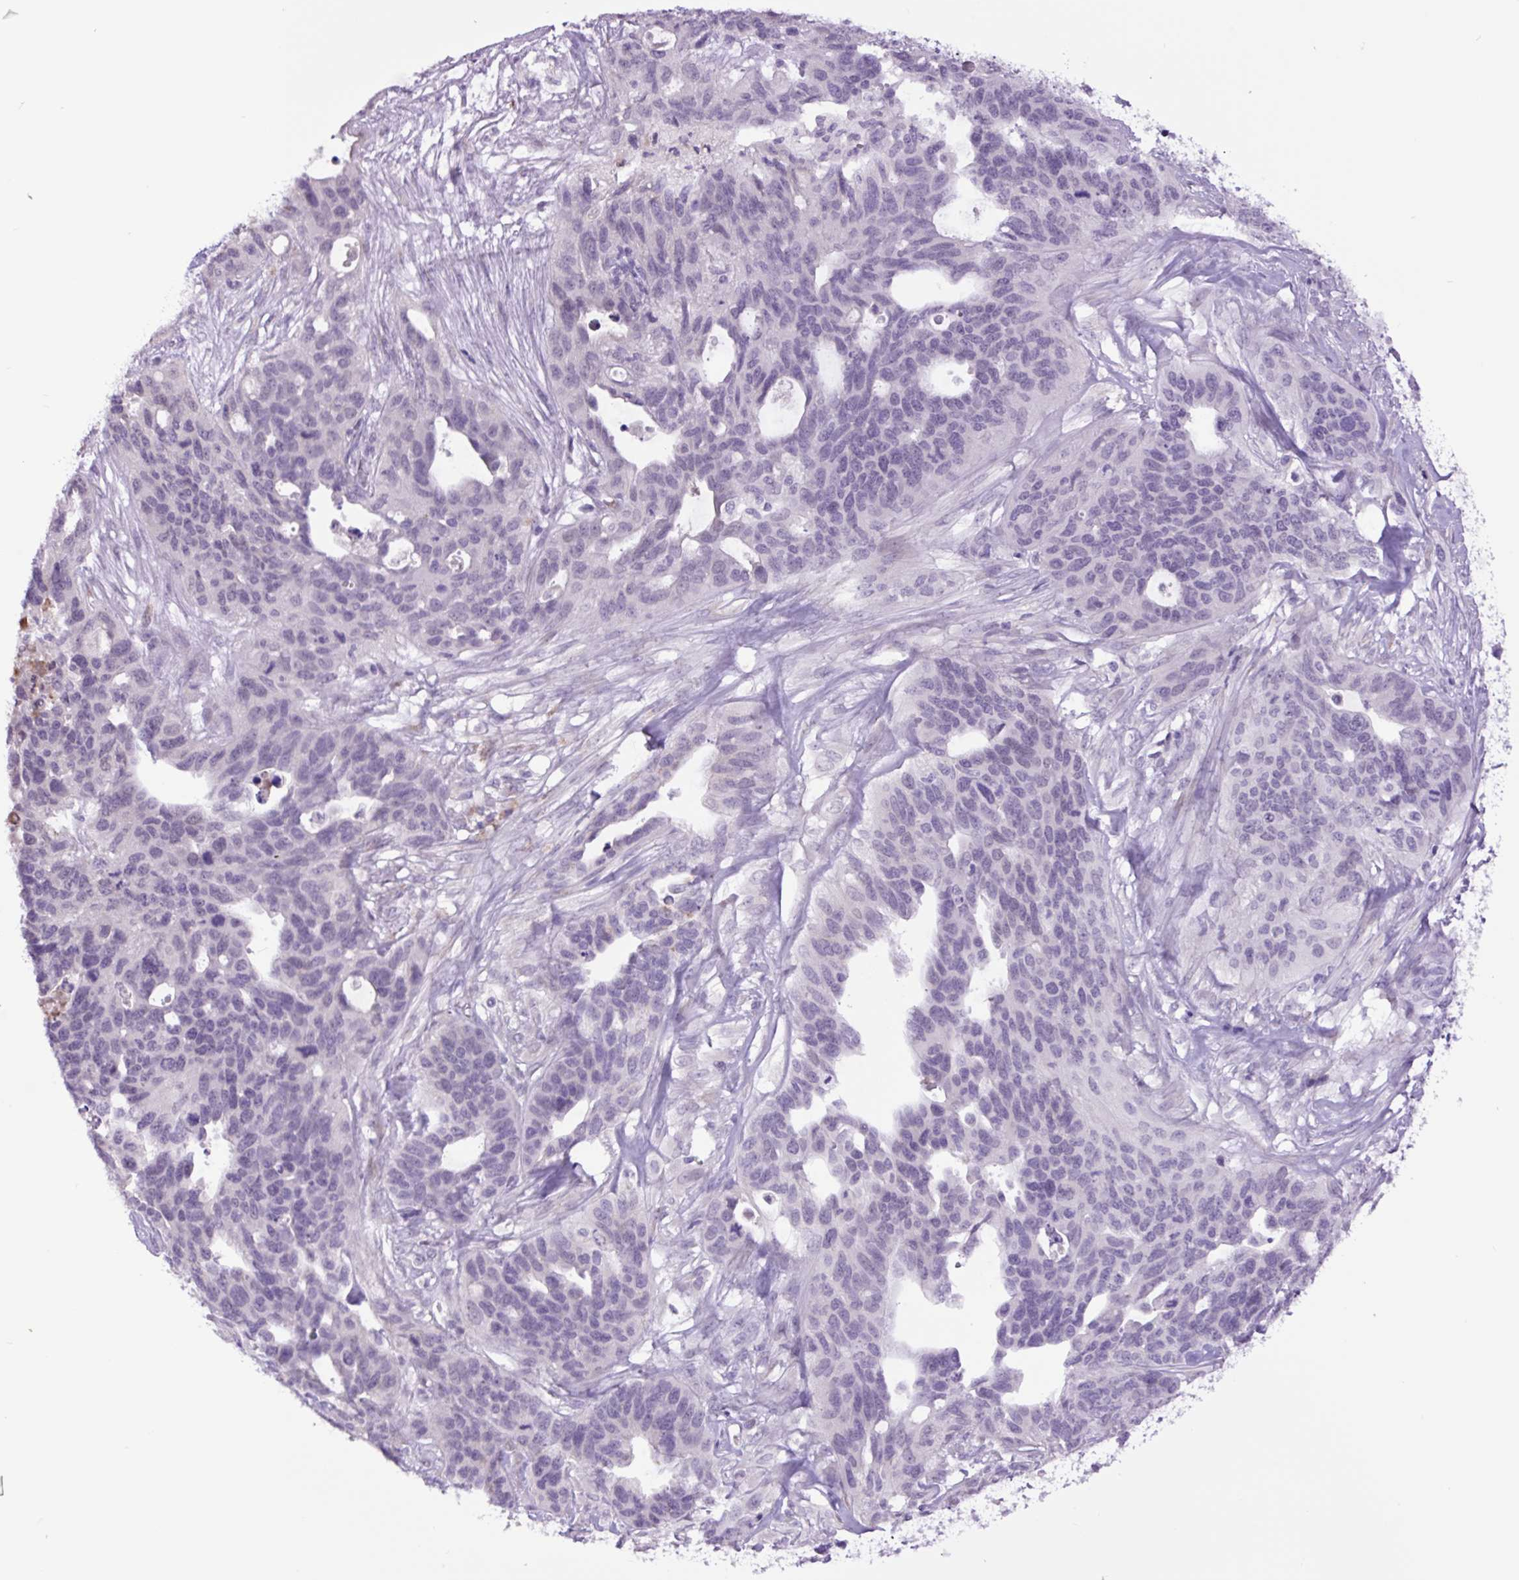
{"staining": {"intensity": "negative", "quantity": "none", "location": "none"}, "tissue": "ovarian cancer", "cell_type": "Tumor cells", "image_type": "cancer", "snomed": [{"axis": "morphology", "description": "Cystadenocarcinoma, serous, NOS"}, {"axis": "topography", "description": "Ovary"}], "caption": "IHC photomicrograph of neoplastic tissue: human serous cystadenocarcinoma (ovarian) stained with DAB displays no significant protein expression in tumor cells. (Stains: DAB (3,3'-diaminobenzidine) immunohistochemistry with hematoxylin counter stain, Microscopy: brightfield microscopy at high magnification).", "gene": "MFSD3", "patient": {"sex": "female", "age": 64}}